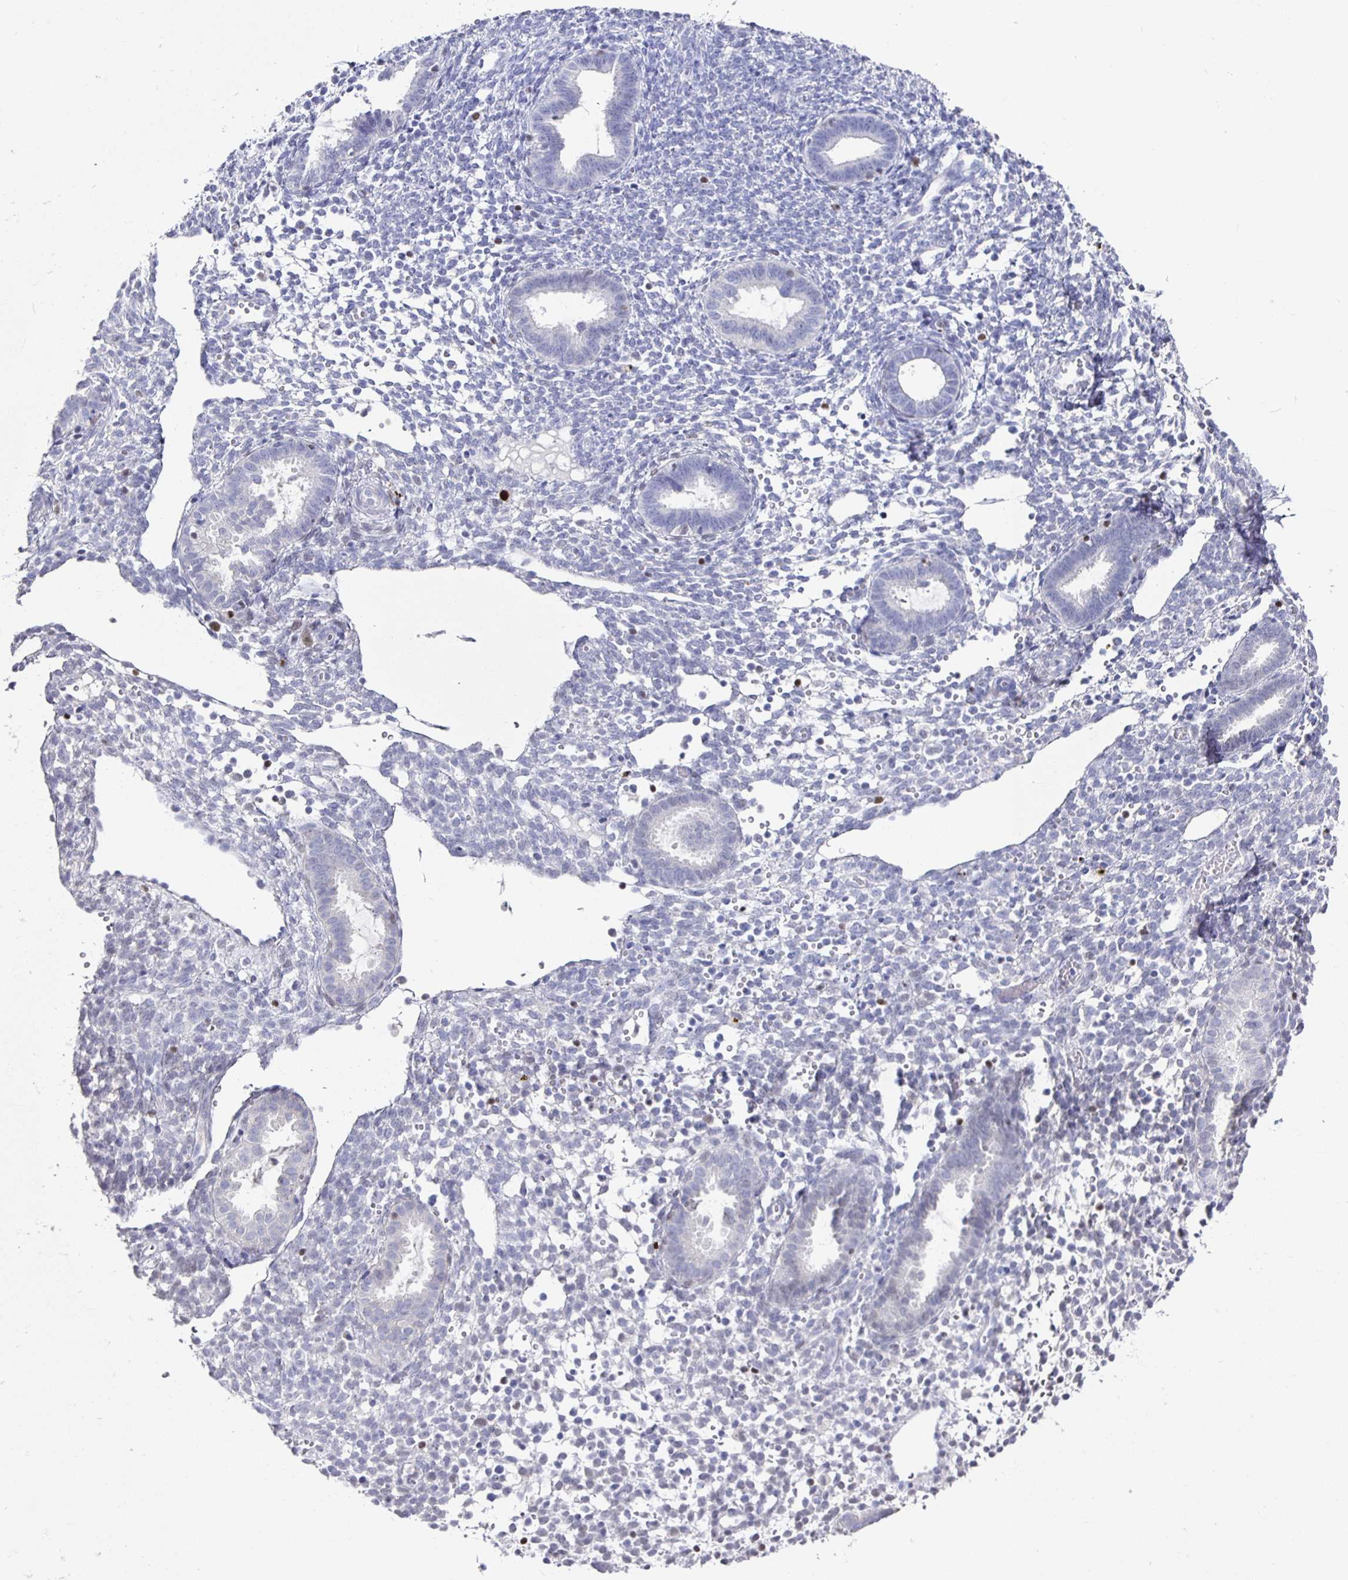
{"staining": {"intensity": "negative", "quantity": "none", "location": "none"}, "tissue": "endometrium", "cell_type": "Cells in endometrial stroma", "image_type": "normal", "snomed": [{"axis": "morphology", "description": "Normal tissue, NOS"}, {"axis": "topography", "description": "Endometrium"}], "caption": "Immunohistochemistry (IHC) of unremarkable endometrium exhibits no staining in cells in endometrial stroma.", "gene": "RUNX2", "patient": {"sex": "female", "age": 36}}